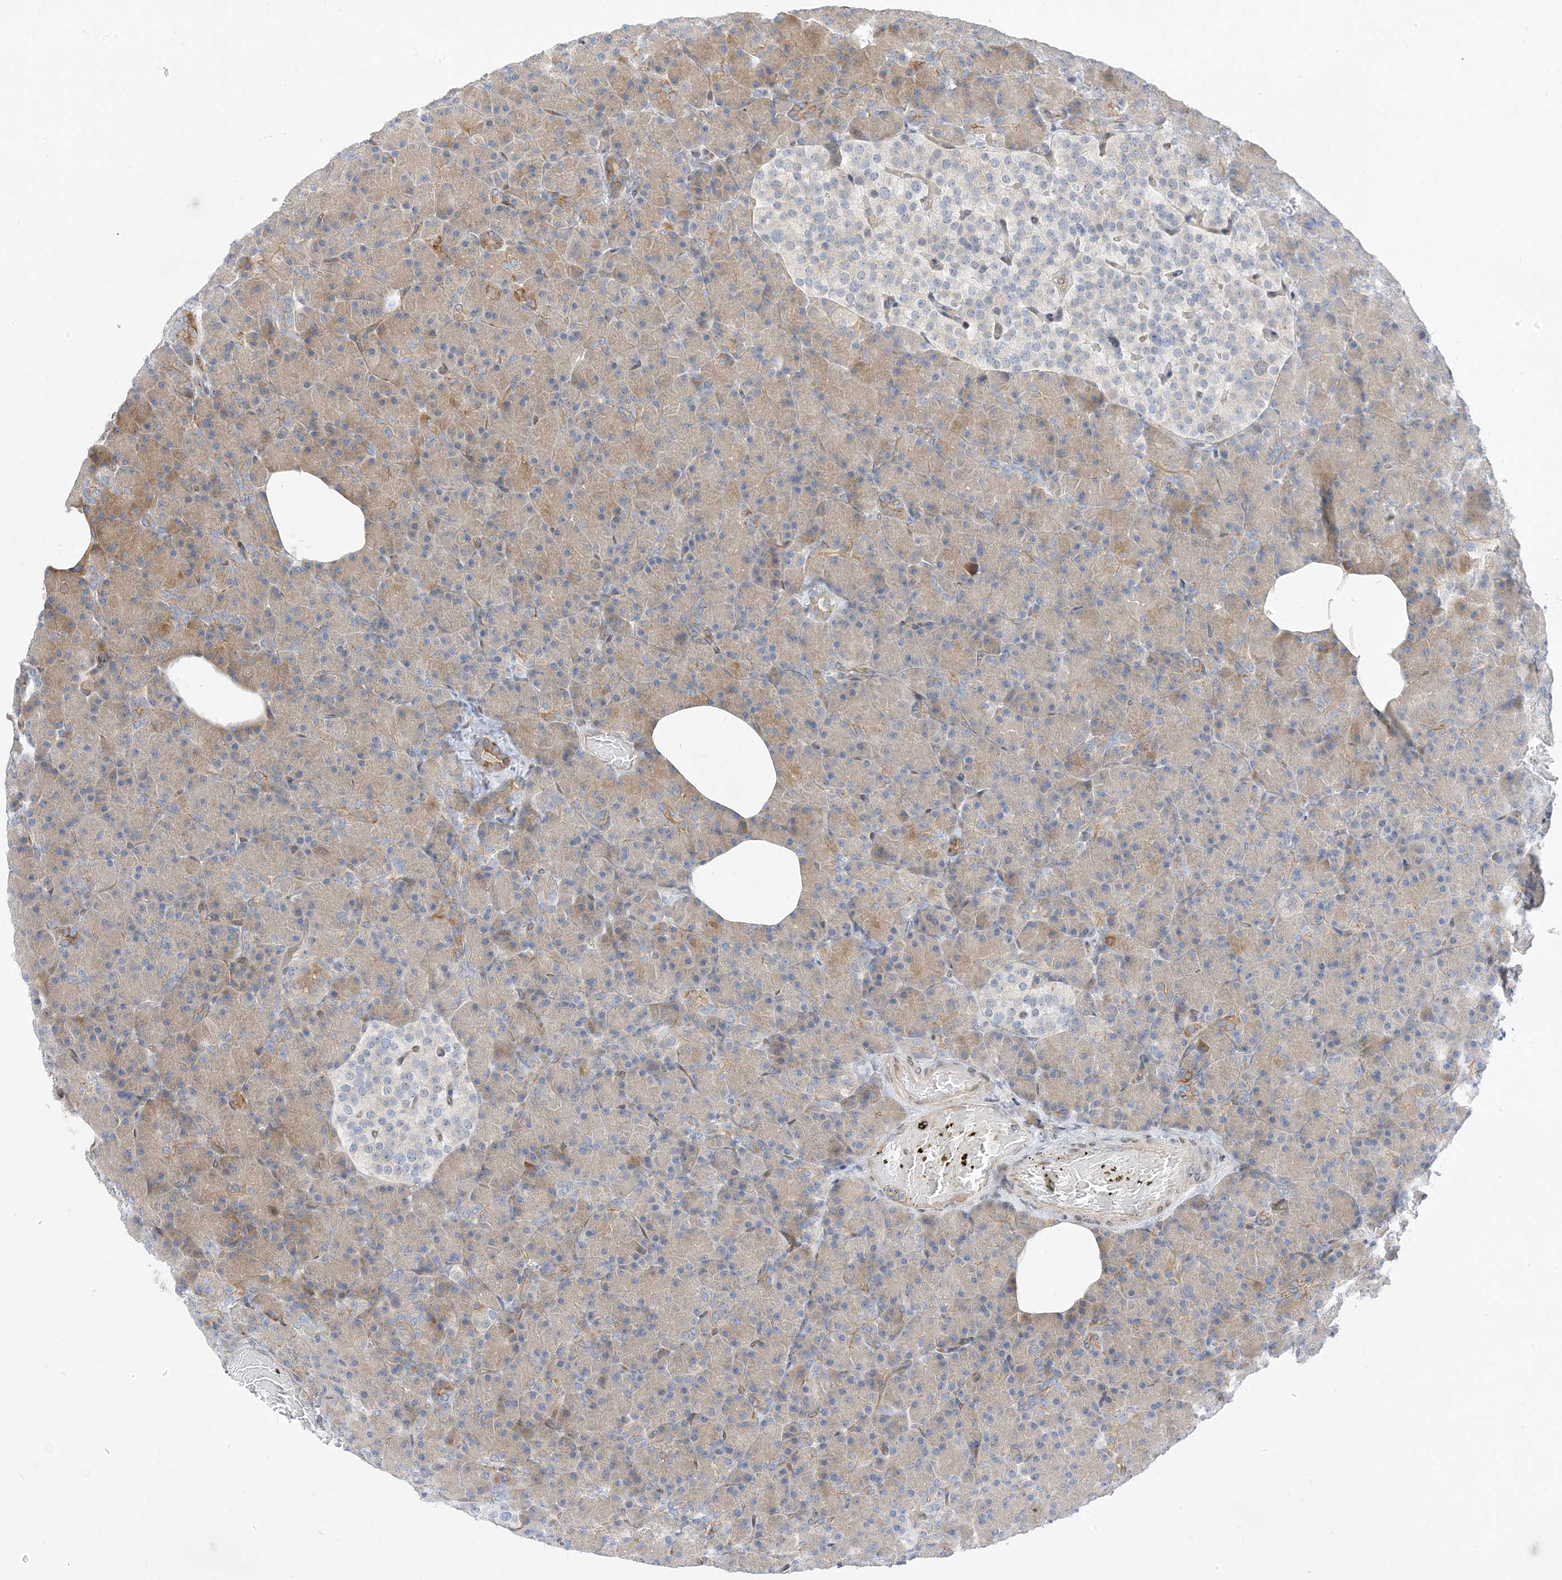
{"staining": {"intensity": "moderate", "quantity": "25%-75%", "location": "cytoplasmic/membranous"}, "tissue": "pancreas", "cell_type": "Exocrine glandular cells", "image_type": "normal", "snomed": [{"axis": "morphology", "description": "Normal tissue, NOS"}, {"axis": "topography", "description": "Pancreas"}], "caption": "A micrograph showing moderate cytoplasmic/membranous expression in about 25%-75% of exocrine glandular cells in unremarkable pancreas, as visualized by brown immunohistochemical staining.", "gene": "TYSND1", "patient": {"sex": "female", "age": 43}}